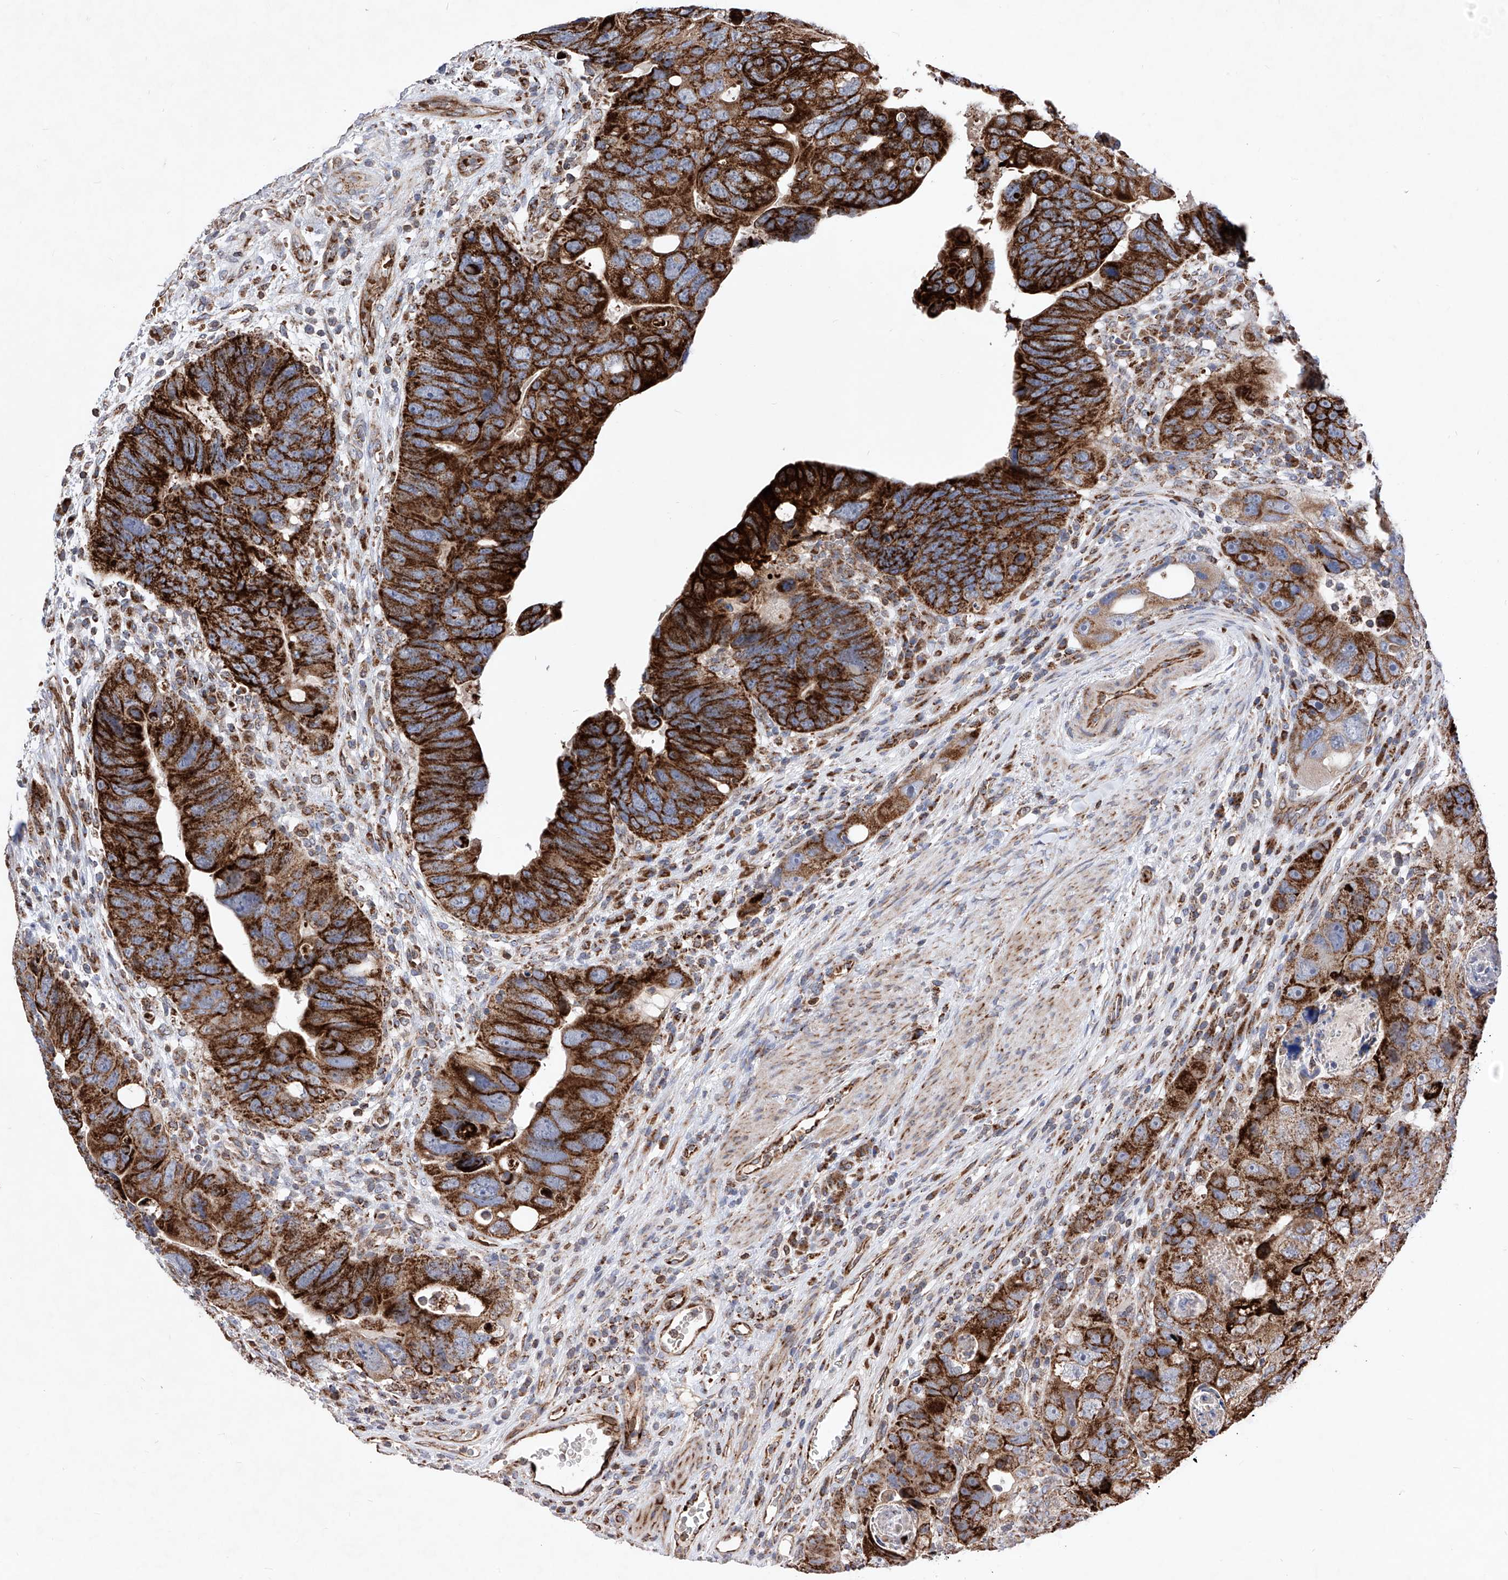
{"staining": {"intensity": "strong", "quantity": ">75%", "location": "cytoplasmic/membranous"}, "tissue": "colorectal cancer", "cell_type": "Tumor cells", "image_type": "cancer", "snomed": [{"axis": "morphology", "description": "Adenocarcinoma, NOS"}, {"axis": "topography", "description": "Rectum"}], "caption": "Strong cytoplasmic/membranous expression is seen in about >75% of tumor cells in colorectal cancer (adenocarcinoma).", "gene": "SEMA6A", "patient": {"sex": "male", "age": 59}}